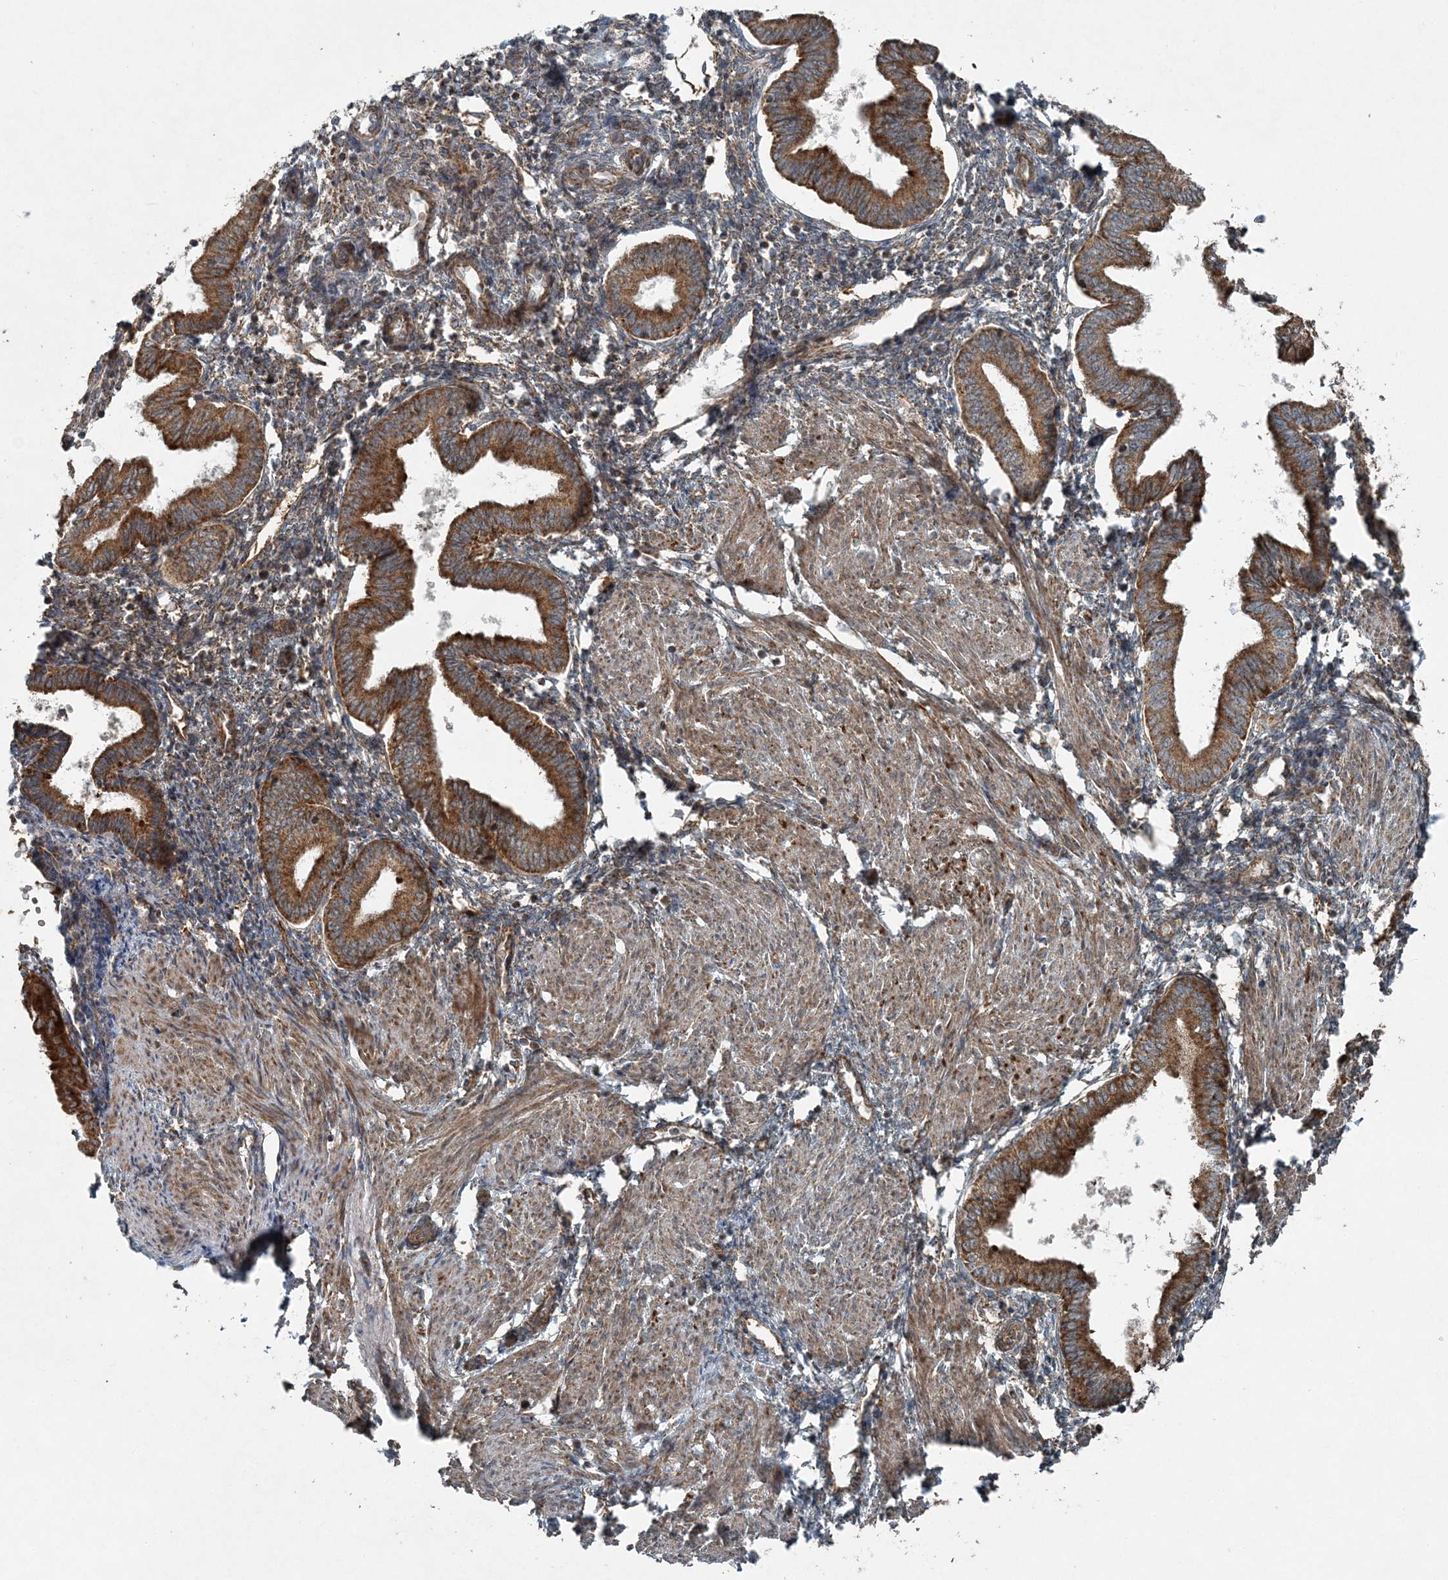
{"staining": {"intensity": "weak", "quantity": "25%-75%", "location": "cytoplasmic/membranous"}, "tissue": "endometrium", "cell_type": "Cells in endometrial stroma", "image_type": "normal", "snomed": [{"axis": "morphology", "description": "Normal tissue, NOS"}, {"axis": "topography", "description": "Endometrium"}], "caption": "This is an image of IHC staining of normal endometrium, which shows weak expression in the cytoplasmic/membranous of cells in endometrial stroma.", "gene": "COPS7B", "patient": {"sex": "female", "age": 53}}